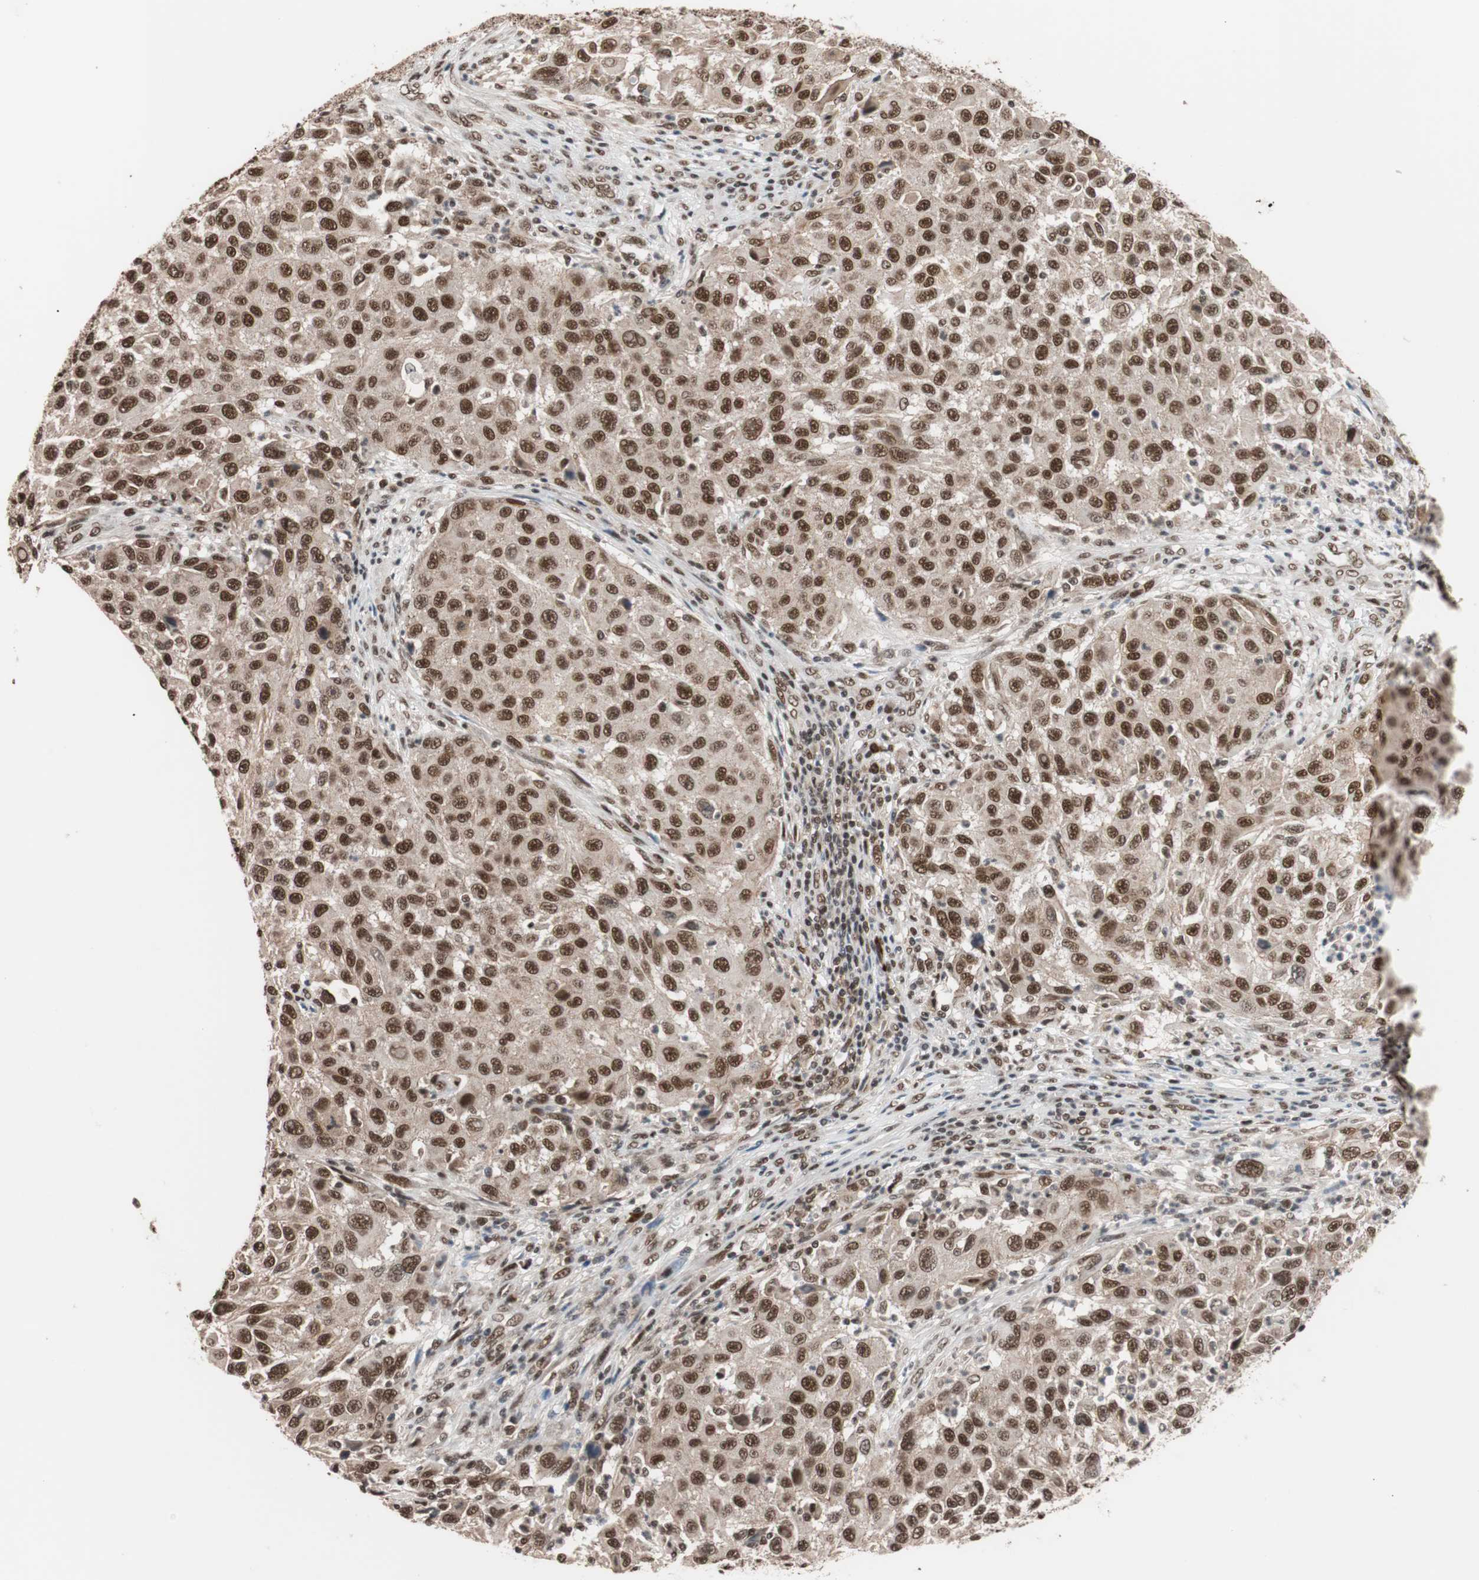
{"staining": {"intensity": "strong", "quantity": ">75%", "location": "nuclear"}, "tissue": "melanoma", "cell_type": "Tumor cells", "image_type": "cancer", "snomed": [{"axis": "morphology", "description": "Malignant melanoma, Metastatic site"}, {"axis": "topography", "description": "Lymph node"}], "caption": "DAB immunohistochemical staining of malignant melanoma (metastatic site) exhibits strong nuclear protein positivity in about >75% of tumor cells.", "gene": "CHAMP1", "patient": {"sex": "male", "age": 61}}